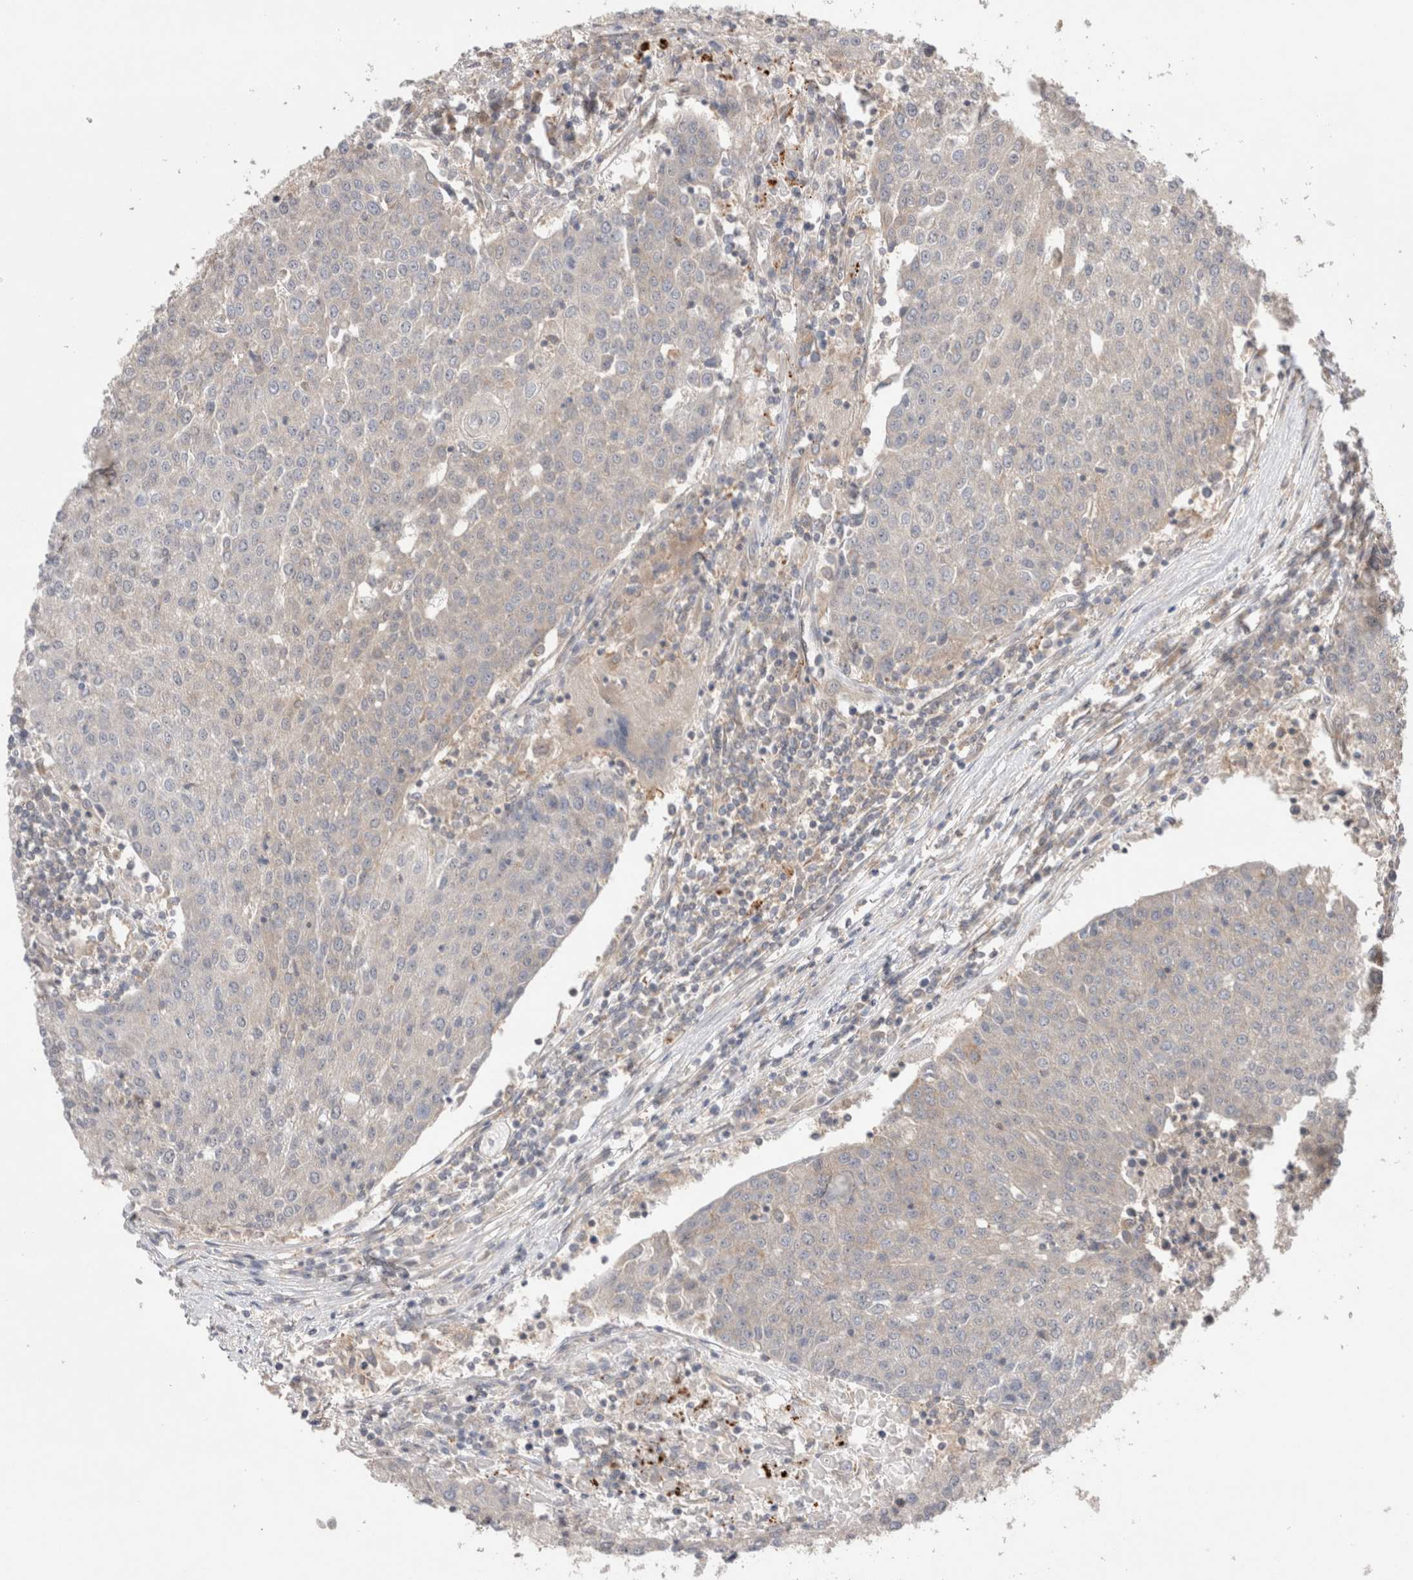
{"staining": {"intensity": "negative", "quantity": "none", "location": "none"}, "tissue": "urothelial cancer", "cell_type": "Tumor cells", "image_type": "cancer", "snomed": [{"axis": "morphology", "description": "Urothelial carcinoma, High grade"}, {"axis": "topography", "description": "Urinary bladder"}], "caption": "A high-resolution micrograph shows IHC staining of urothelial cancer, which reveals no significant positivity in tumor cells.", "gene": "SLC29A1", "patient": {"sex": "female", "age": 85}}